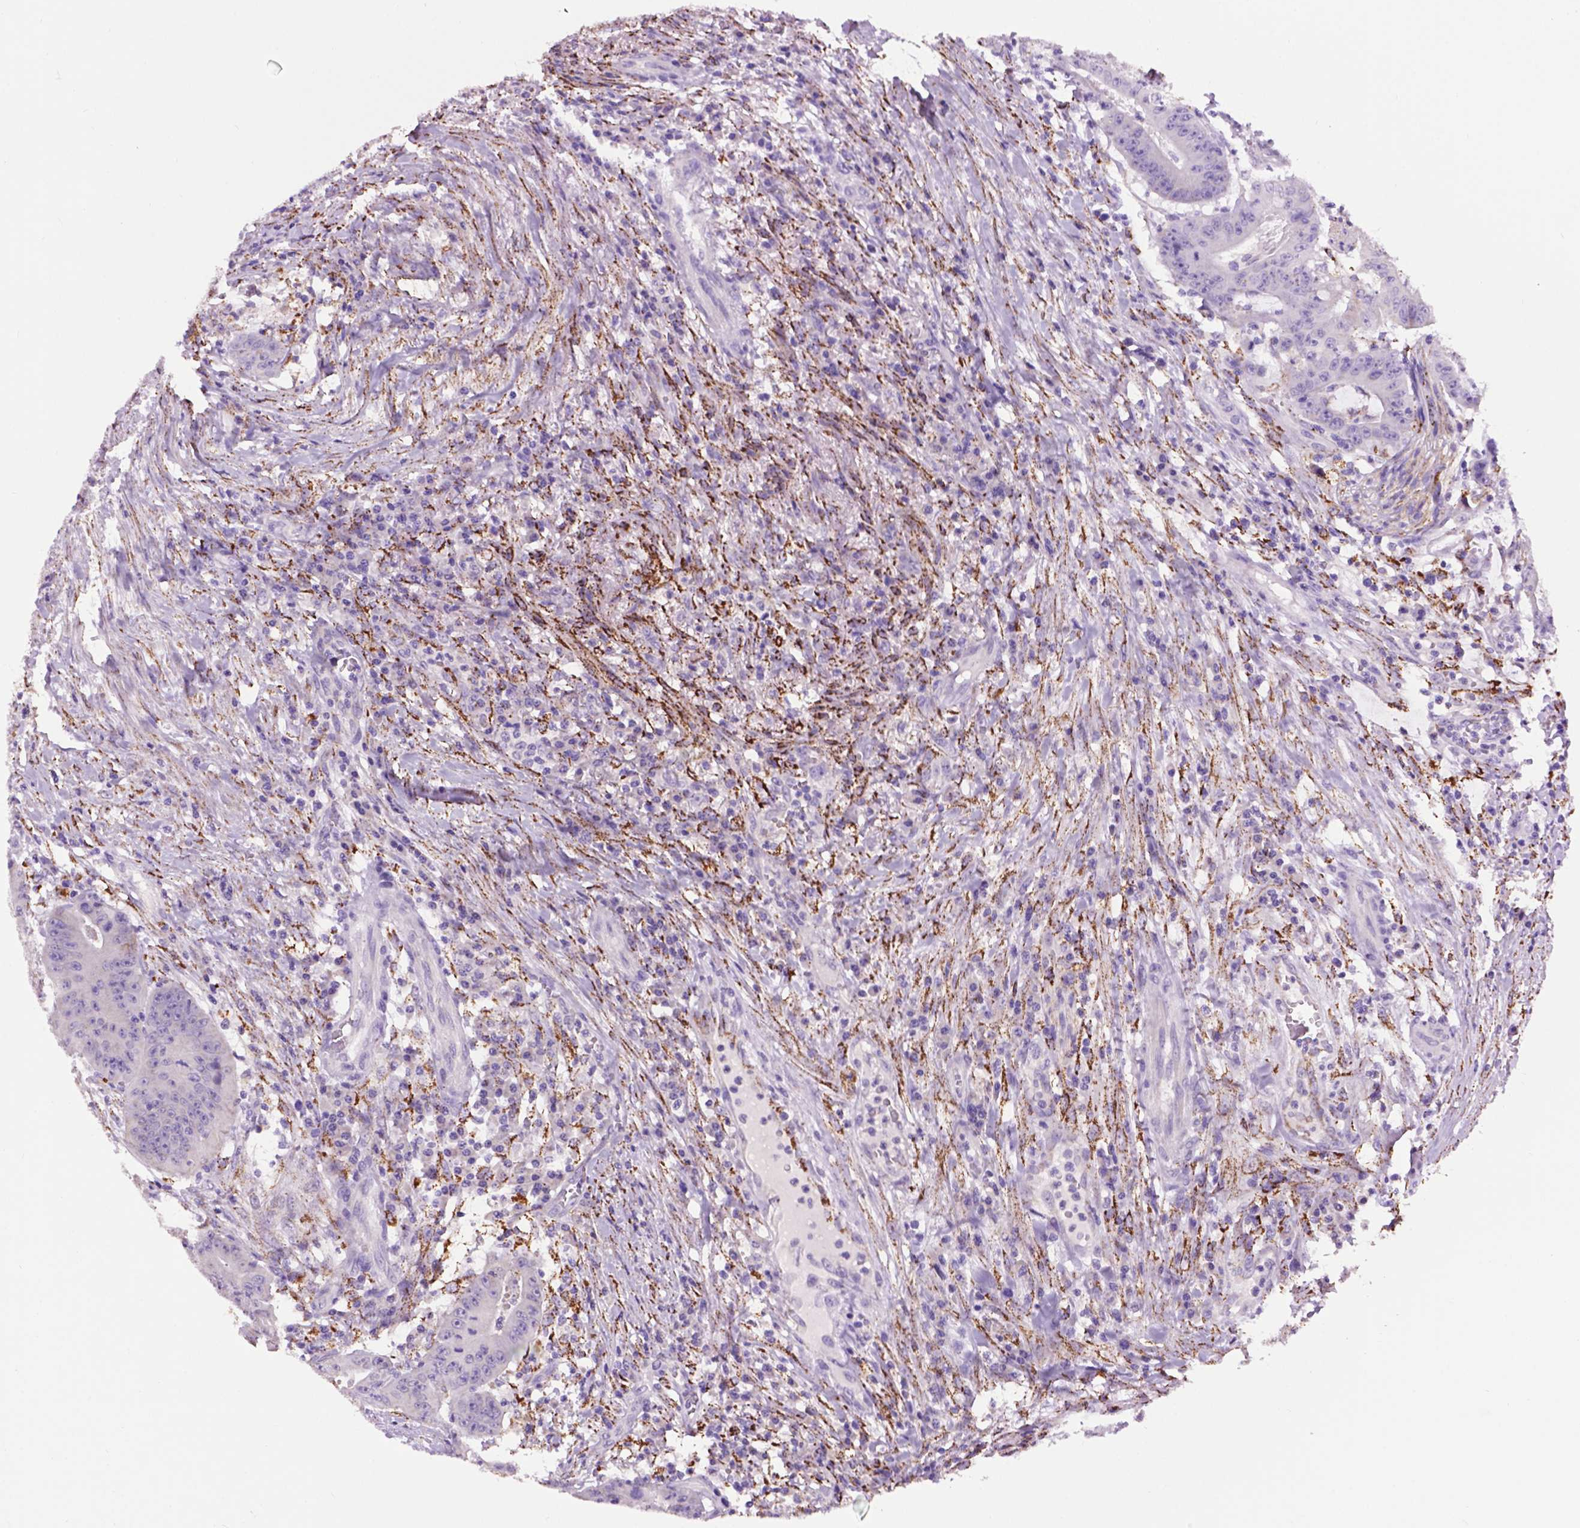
{"staining": {"intensity": "negative", "quantity": "none", "location": "none"}, "tissue": "colorectal cancer", "cell_type": "Tumor cells", "image_type": "cancer", "snomed": [{"axis": "morphology", "description": "Adenocarcinoma, NOS"}, {"axis": "topography", "description": "Colon"}], "caption": "Immunohistochemical staining of human colorectal cancer shows no significant positivity in tumor cells. (Stains: DAB immunohistochemistry (IHC) with hematoxylin counter stain, Microscopy: brightfield microscopy at high magnification).", "gene": "TMEM132E", "patient": {"sex": "male", "age": 33}}